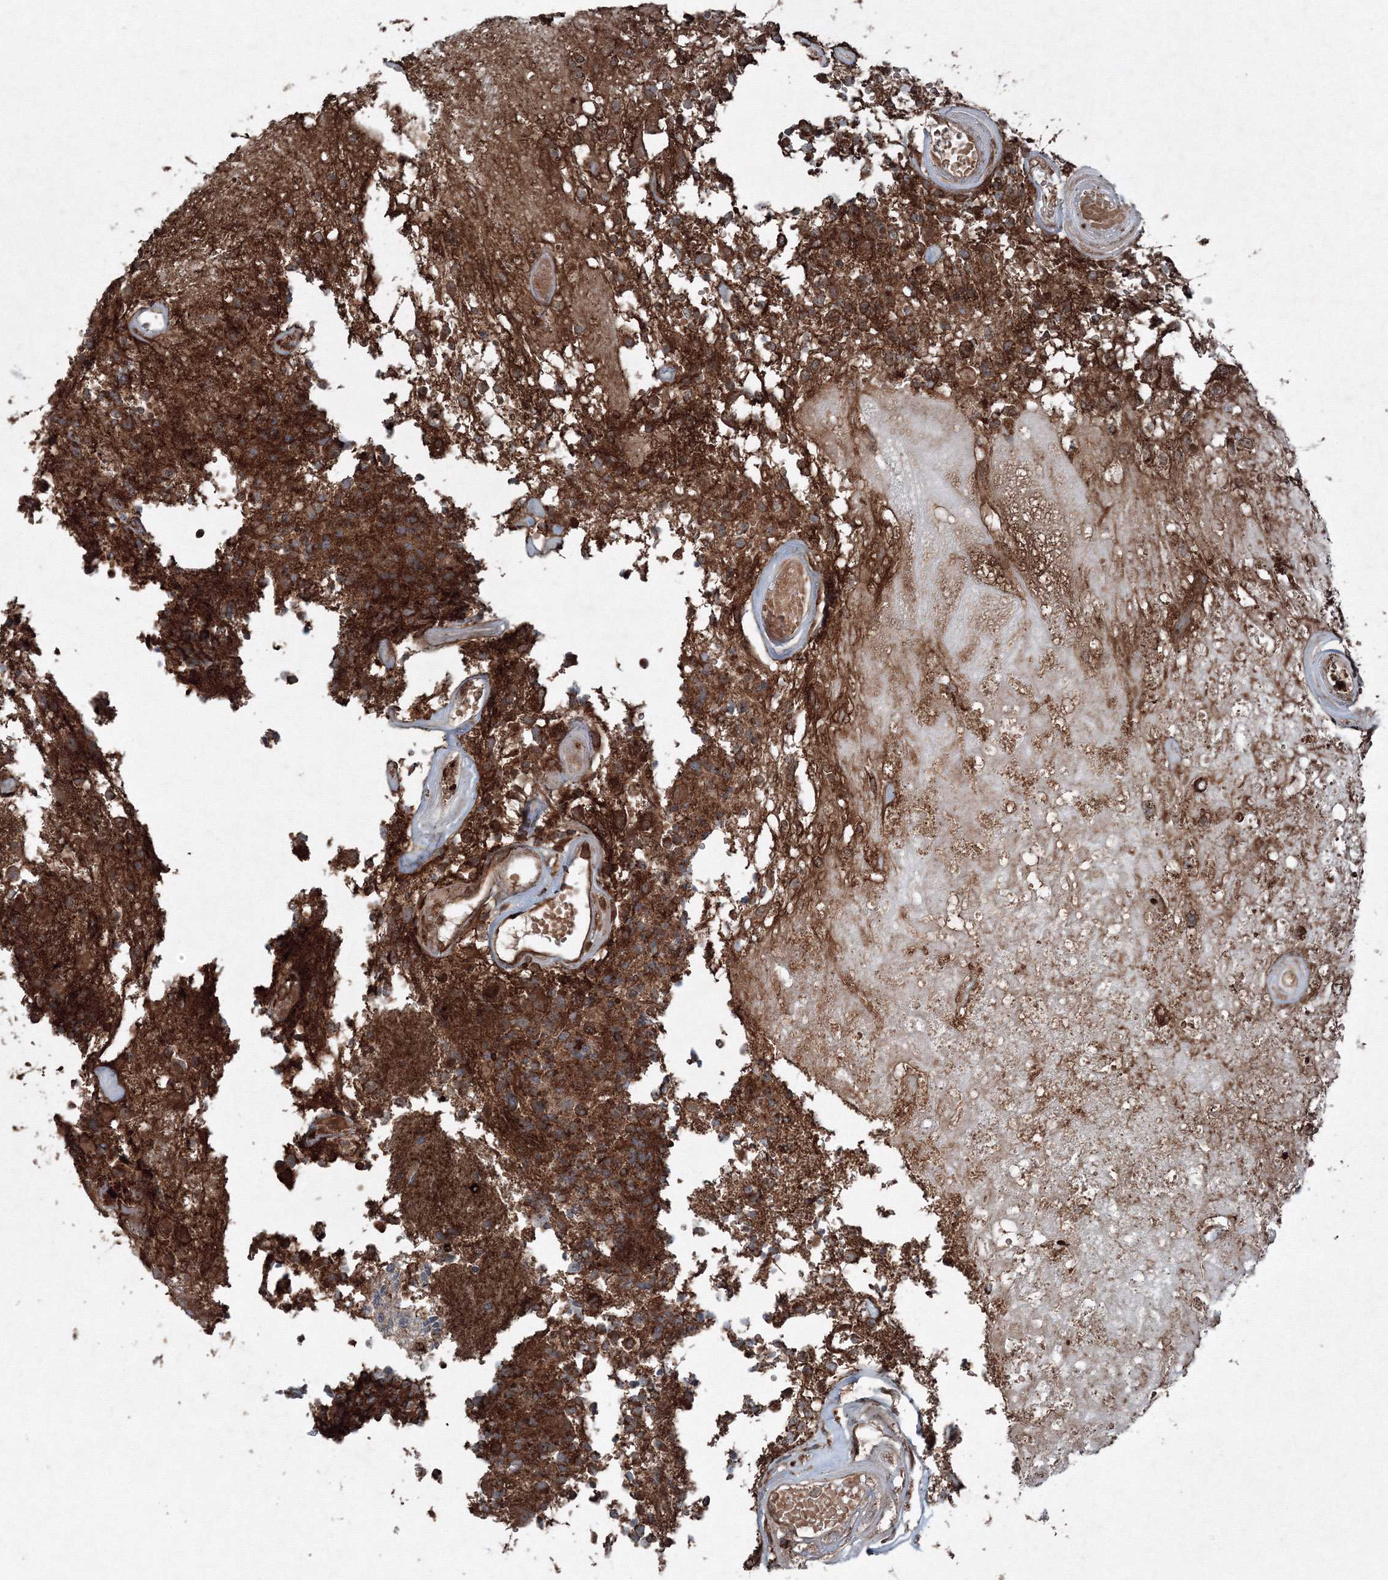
{"staining": {"intensity": "strong", "quantity": ">75%", "location": "cytoplasmic/membranous"}, "tissue": "glioma", "cell_type": "Tumor cells", "image_type": "cancer", "snomed": [{"axis": "morphology", "description": "Glioma, malignant, High grade"}, {"axis": "morphology", "description": "Glioblastoma, NOS"}, {"axis": "topography", "description": "Brain"}], "caption": "Glioblastoma stained with immunohistochemistry (IHC) shows strong cytoplasmic/membranous staining in approximately >75% of tumor cells.", "gene": "COPS7B", "patient": {"sex": "male", "age": 60}}